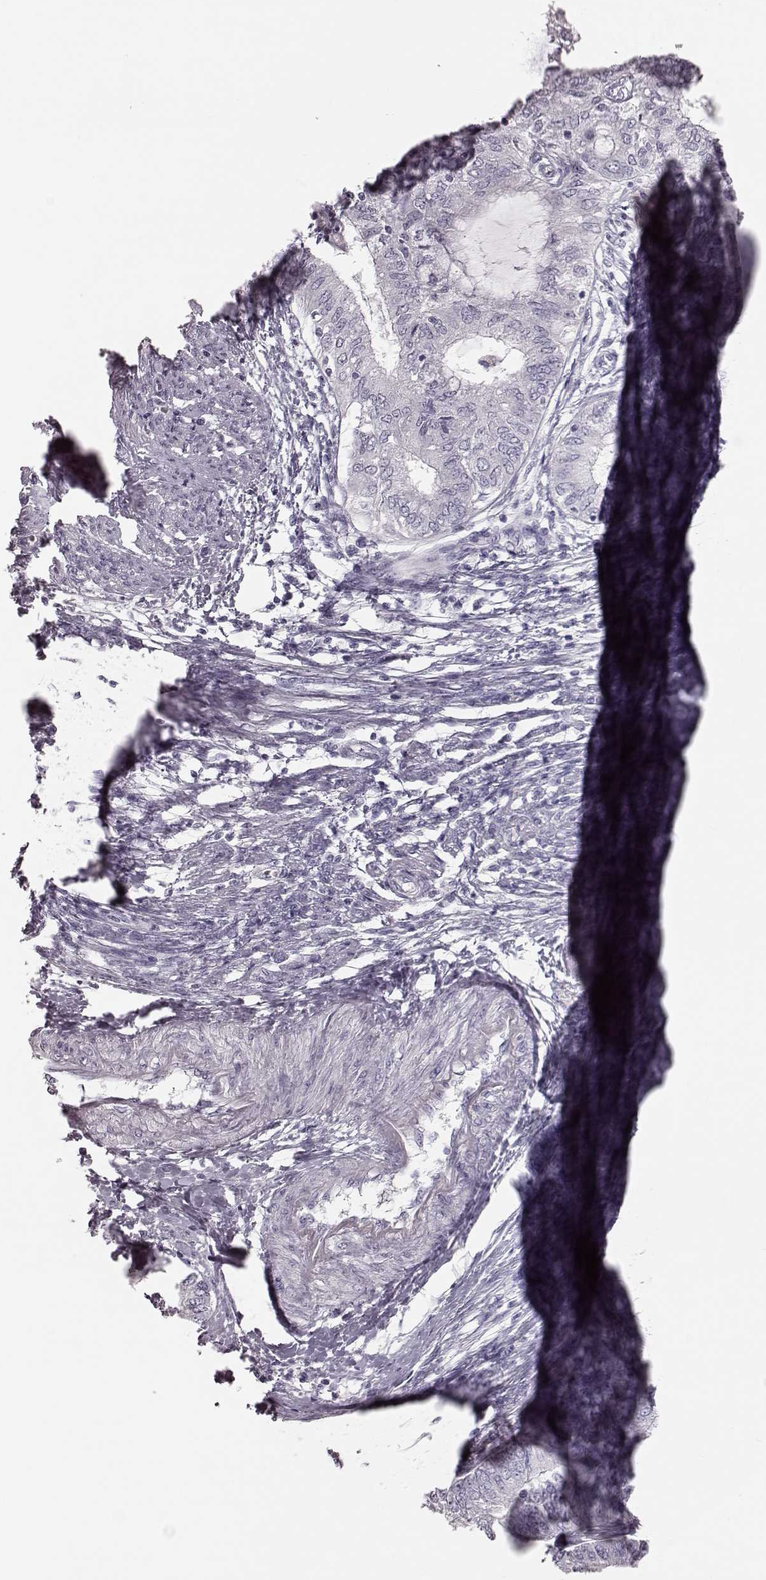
{"staining": {"intensity": "negative", "quantity": "none", "location": "none"}, "tissue": "endometrial cancer", "cell_type": "Tumor cells", "image_type": "cancer", "snomed": [{"axis": "morphology", "description": "Adenocarcinoma, NOS"}, {"axis": "topography", "description": "Endometrium"}], "caption": "Immunohistochemistry micrograph of human endometrial adenocarcinoma stained for a protein (brown), which demonstrates no positivity in tumor cells.", "gene": "ZNF433", "patient": {"sex": "female", "age": 62}}